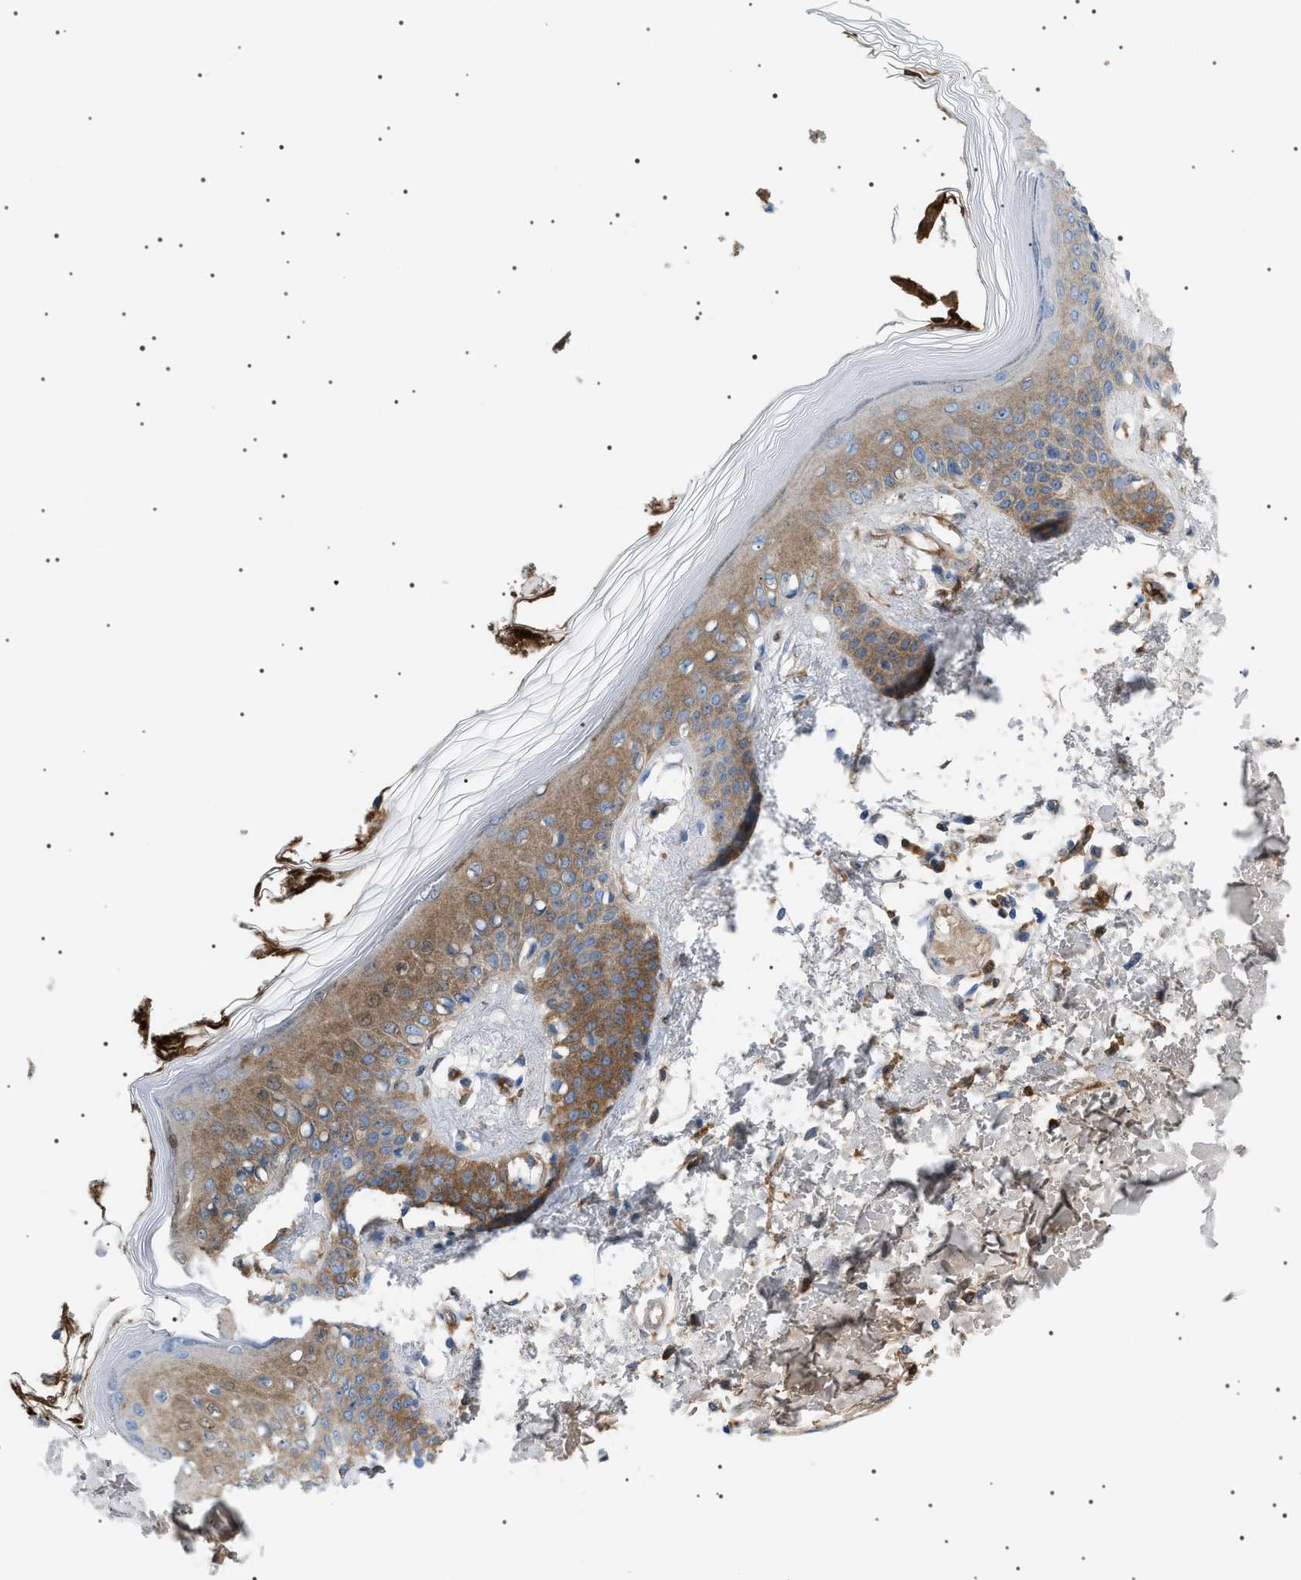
{"staining": {"intensity": "weak", "quantity": ">75%", "location": "cytoplasmic/membranous"}, "tissue": "skin", "cell_type": "Fibroblasts", "image_type": "normal", "snomed": [{"axis": "morphology", "description": "Normal tissue, NOS"}, {"axis": "topography", "description": "Skin"}], "caption": "DAB (3,3'-diaminobenzidine) immunohistochemical staining of normal skin displays weak cytoplasmic/membranous protein staining in about >75% of fibroblasts.", "gene": "LPA", "patient": {"sex": "male", "age": 53}}